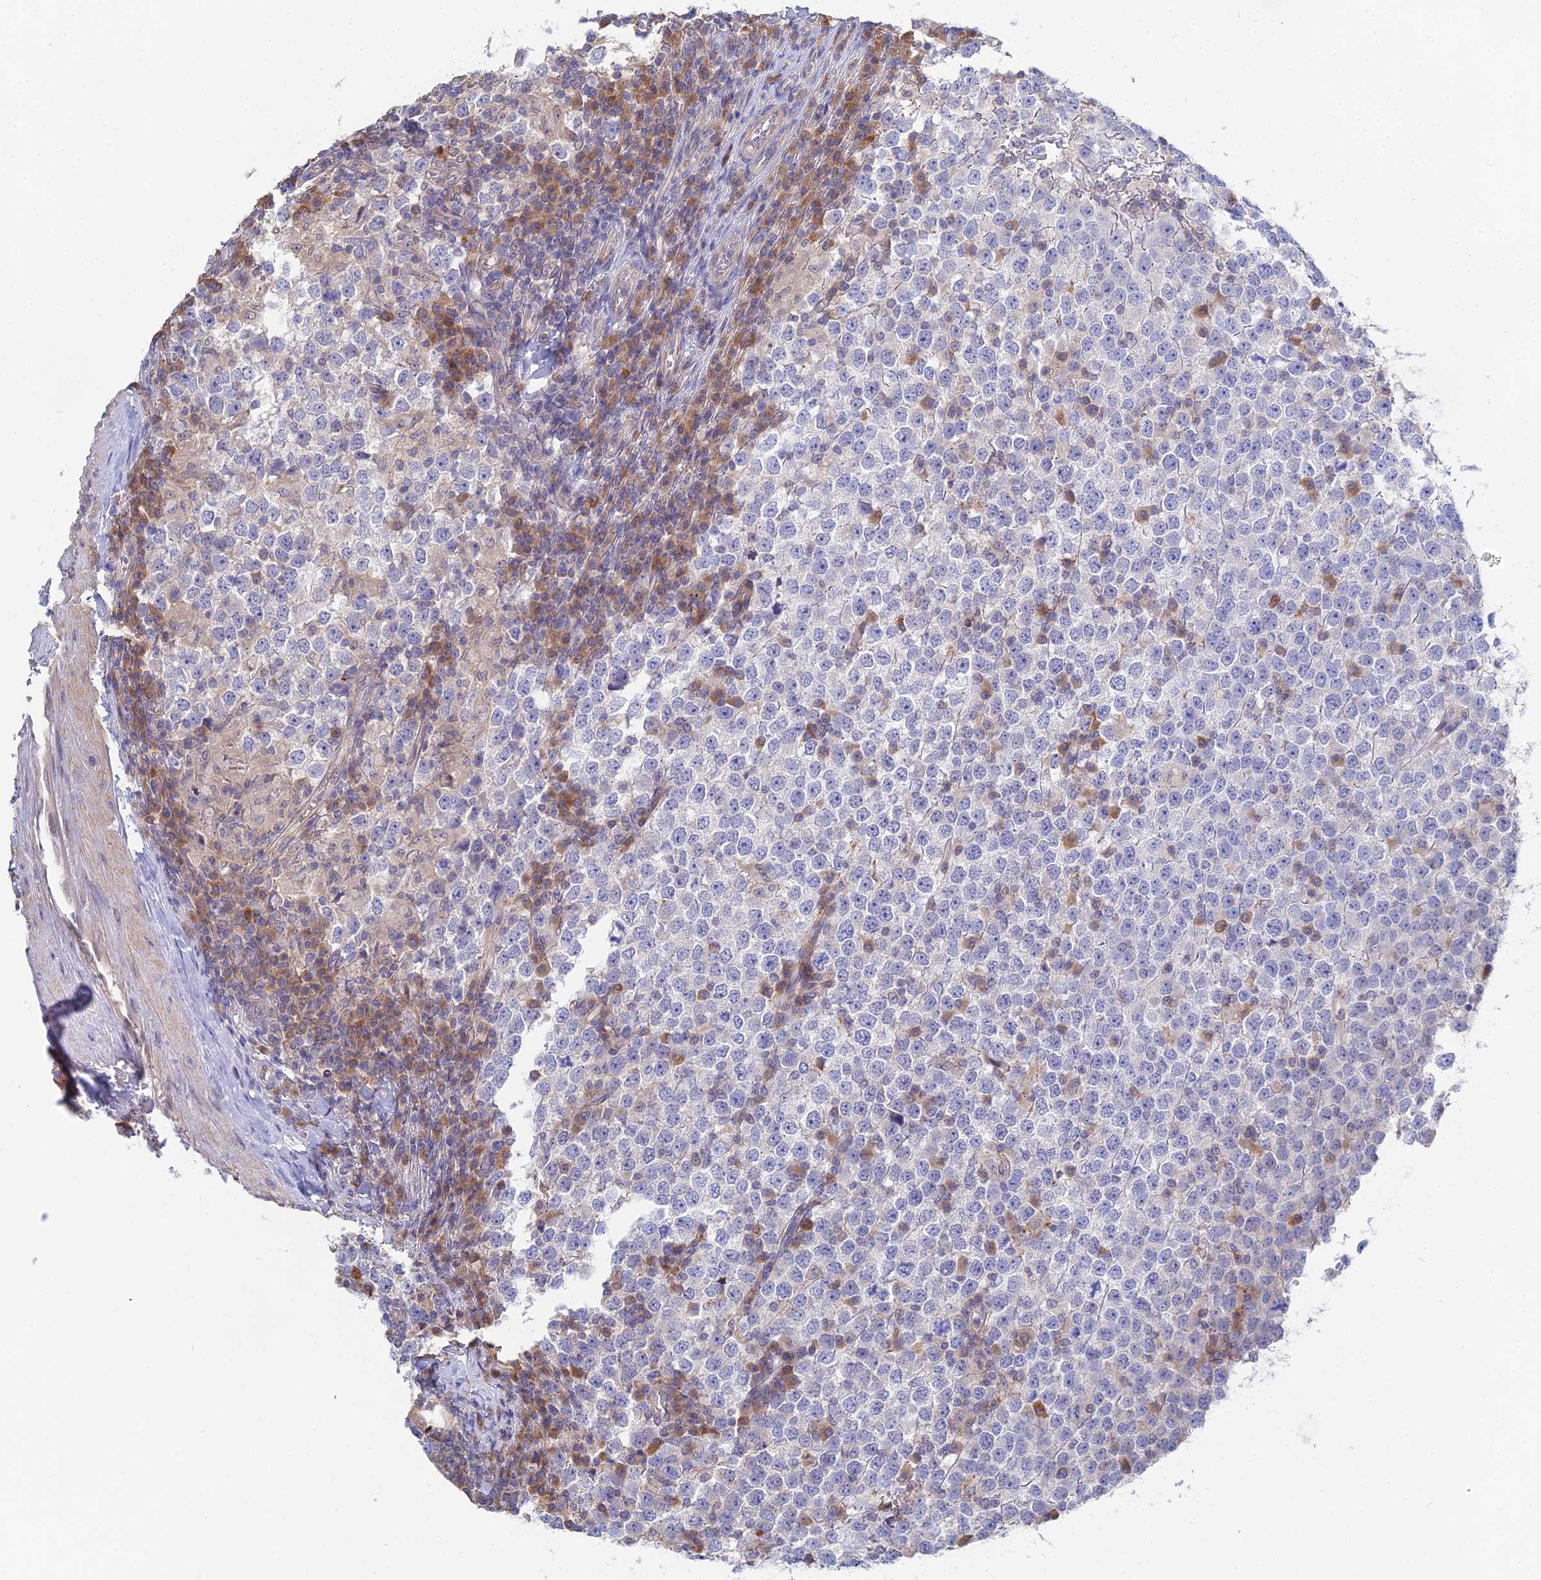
{"staining": {"intensity": "negative", "quantity": "none", "location": "none"}, "tissue": "testis cancer", "cell_type": "Tumor cells", "image_type": "cancer", "snomed": [{"axis": "morphology", "description": "Seminoma, NOS"}, {"axis": "topography", "description": "Testis"}], "caption": "The histopathology image shows no staining of tumor cells in testis seminoma. Brightfield microscopy of IHC stained with DAB (brown) and hematoxylin (blue), captured at high magnification.", "gene": "DNAH14", "patient": {"sex": "male", "age": 65}}